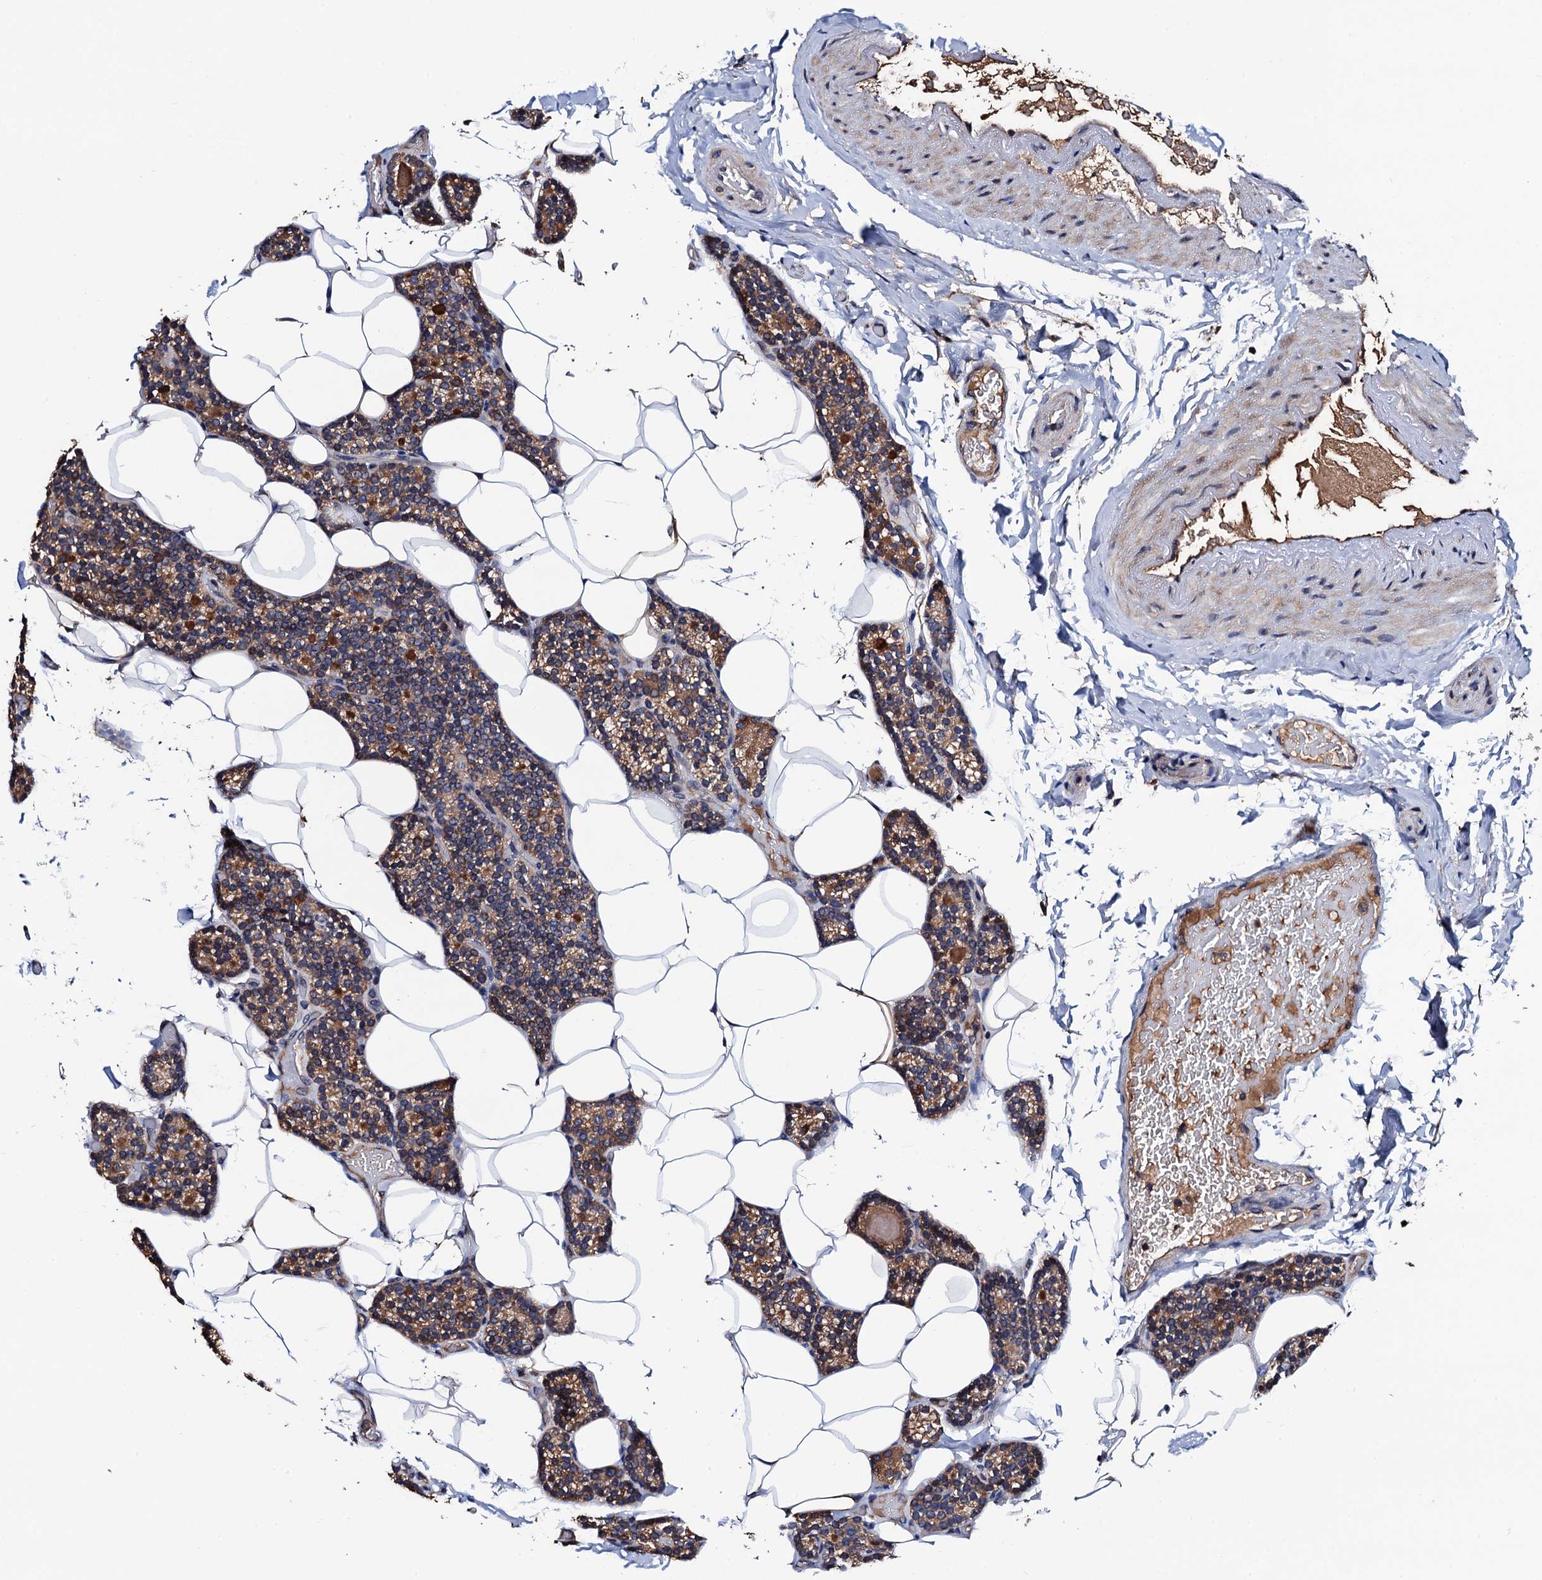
{"staining": {"intensity": "moderate", "quantity": "25%-75%", "location": "cytoplasmic/membranous"}, "tissue": "parathyroid gland", "cell_type": "Glandular cells", "image_type": "normal", "snomed": [{"axis": "morphology", "description": "Normal tissue, NOS"}, {"axis": "topography", "description": "Parathyroid gland"}], "caption": "DAB (3,3'-diaminobenzidine) immunohistochemical staining of unremarkable human parathyroid gland shows moderate cytoplasmic/membranous protein staining in approximately 25%-75% of glandular cells.", "gene": "RGS11", "patient": {"sex": "male", "age": 52}}